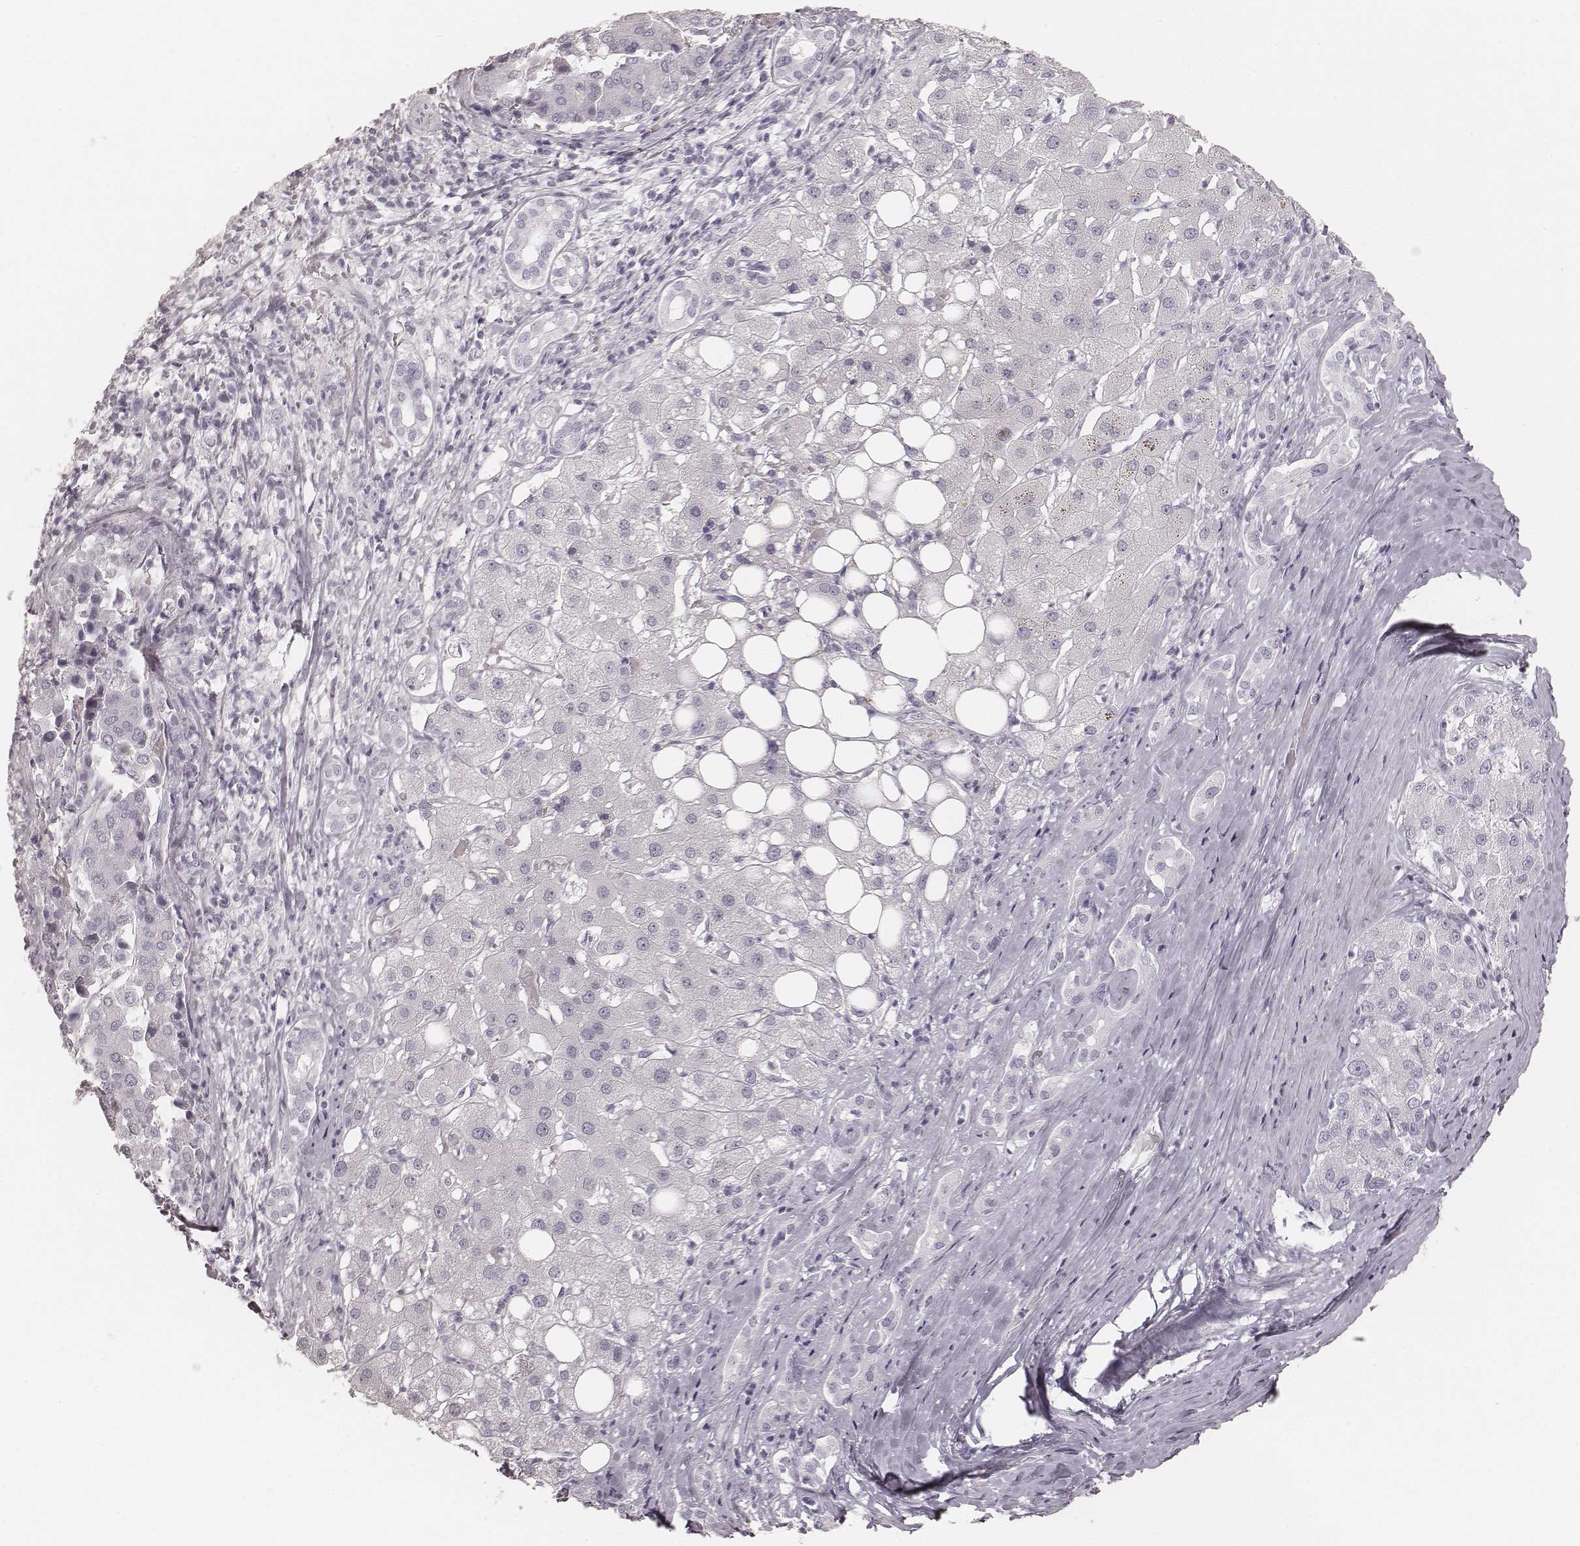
{"staining": {"intensity": "negative", "quantity": "none", "location": "none"}, "tissue": "liver cancer", "cell_type": "Tumor cells", "image_type": "cancer", "snomed": [{"axis": "morphology", "description": "Carcinoma, Hepatocellular, NOS"}, {"axis": "topography", "description": "Liver"}], "caption": "This is an IHC image of liver cancer. There is no positivity in tumor cells.", "gene": "KRT34", "patient": {"sex": "male", "age": 65}}